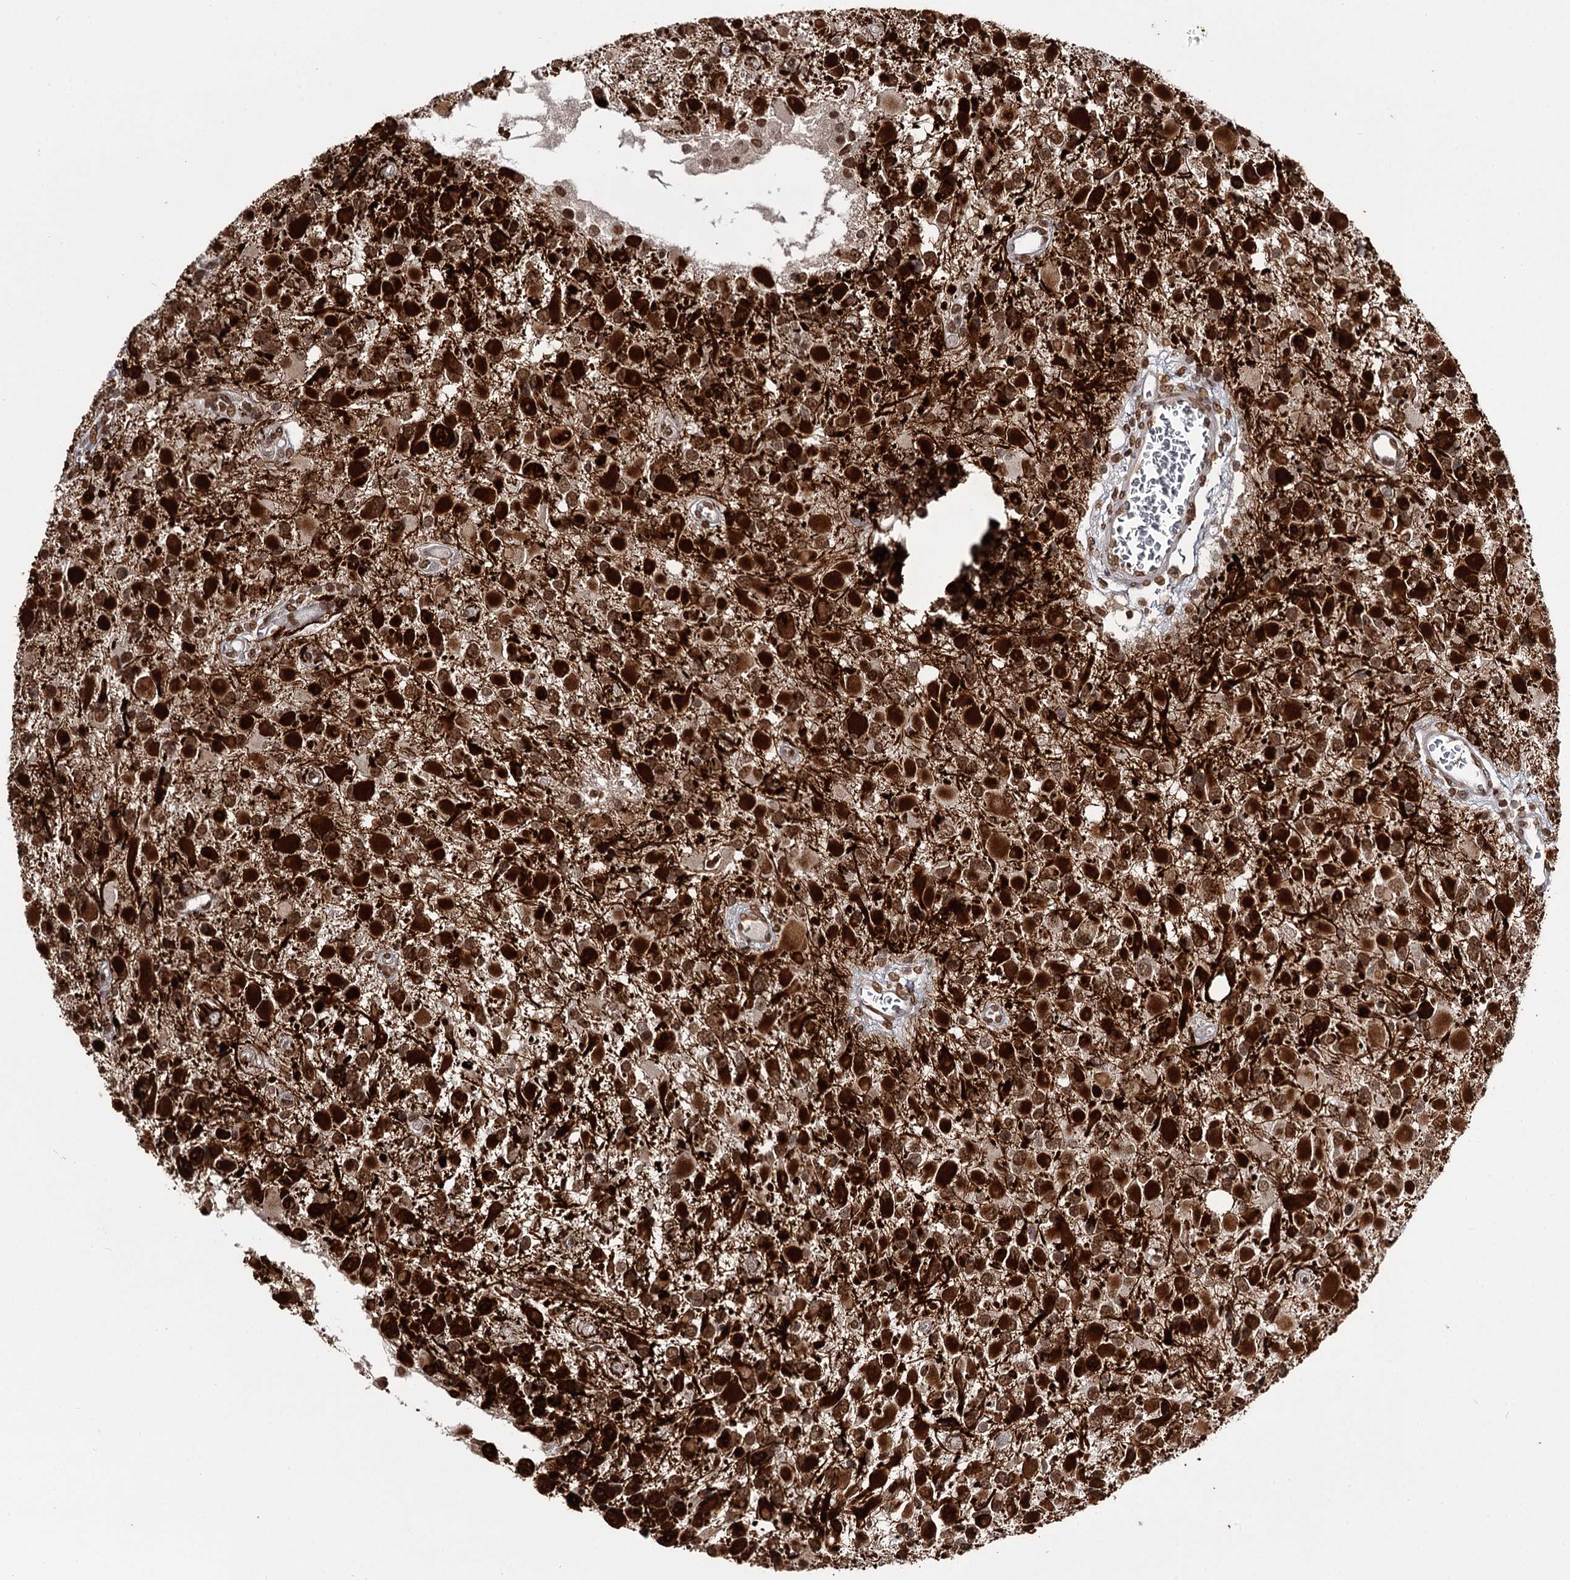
{"staining": {"intensity": "strong", "quantity": ">75%", "location": "nuclear"}, "tissue": "glioma", "cell_type": "Tumor cells", "image_type": "cancer", "snomed": [{"axis": "morphology", "description": "Glioma, malignant, High grade"}, {"axis": "topography", "description": "Brain"}], "caption": "Tumor cells demonstrate strong nuclear staining in approximately >75% of cells in high-grade glioma (malignant).", "gene": "THYN1", "patient": {"sex": "male", "age": 53}}